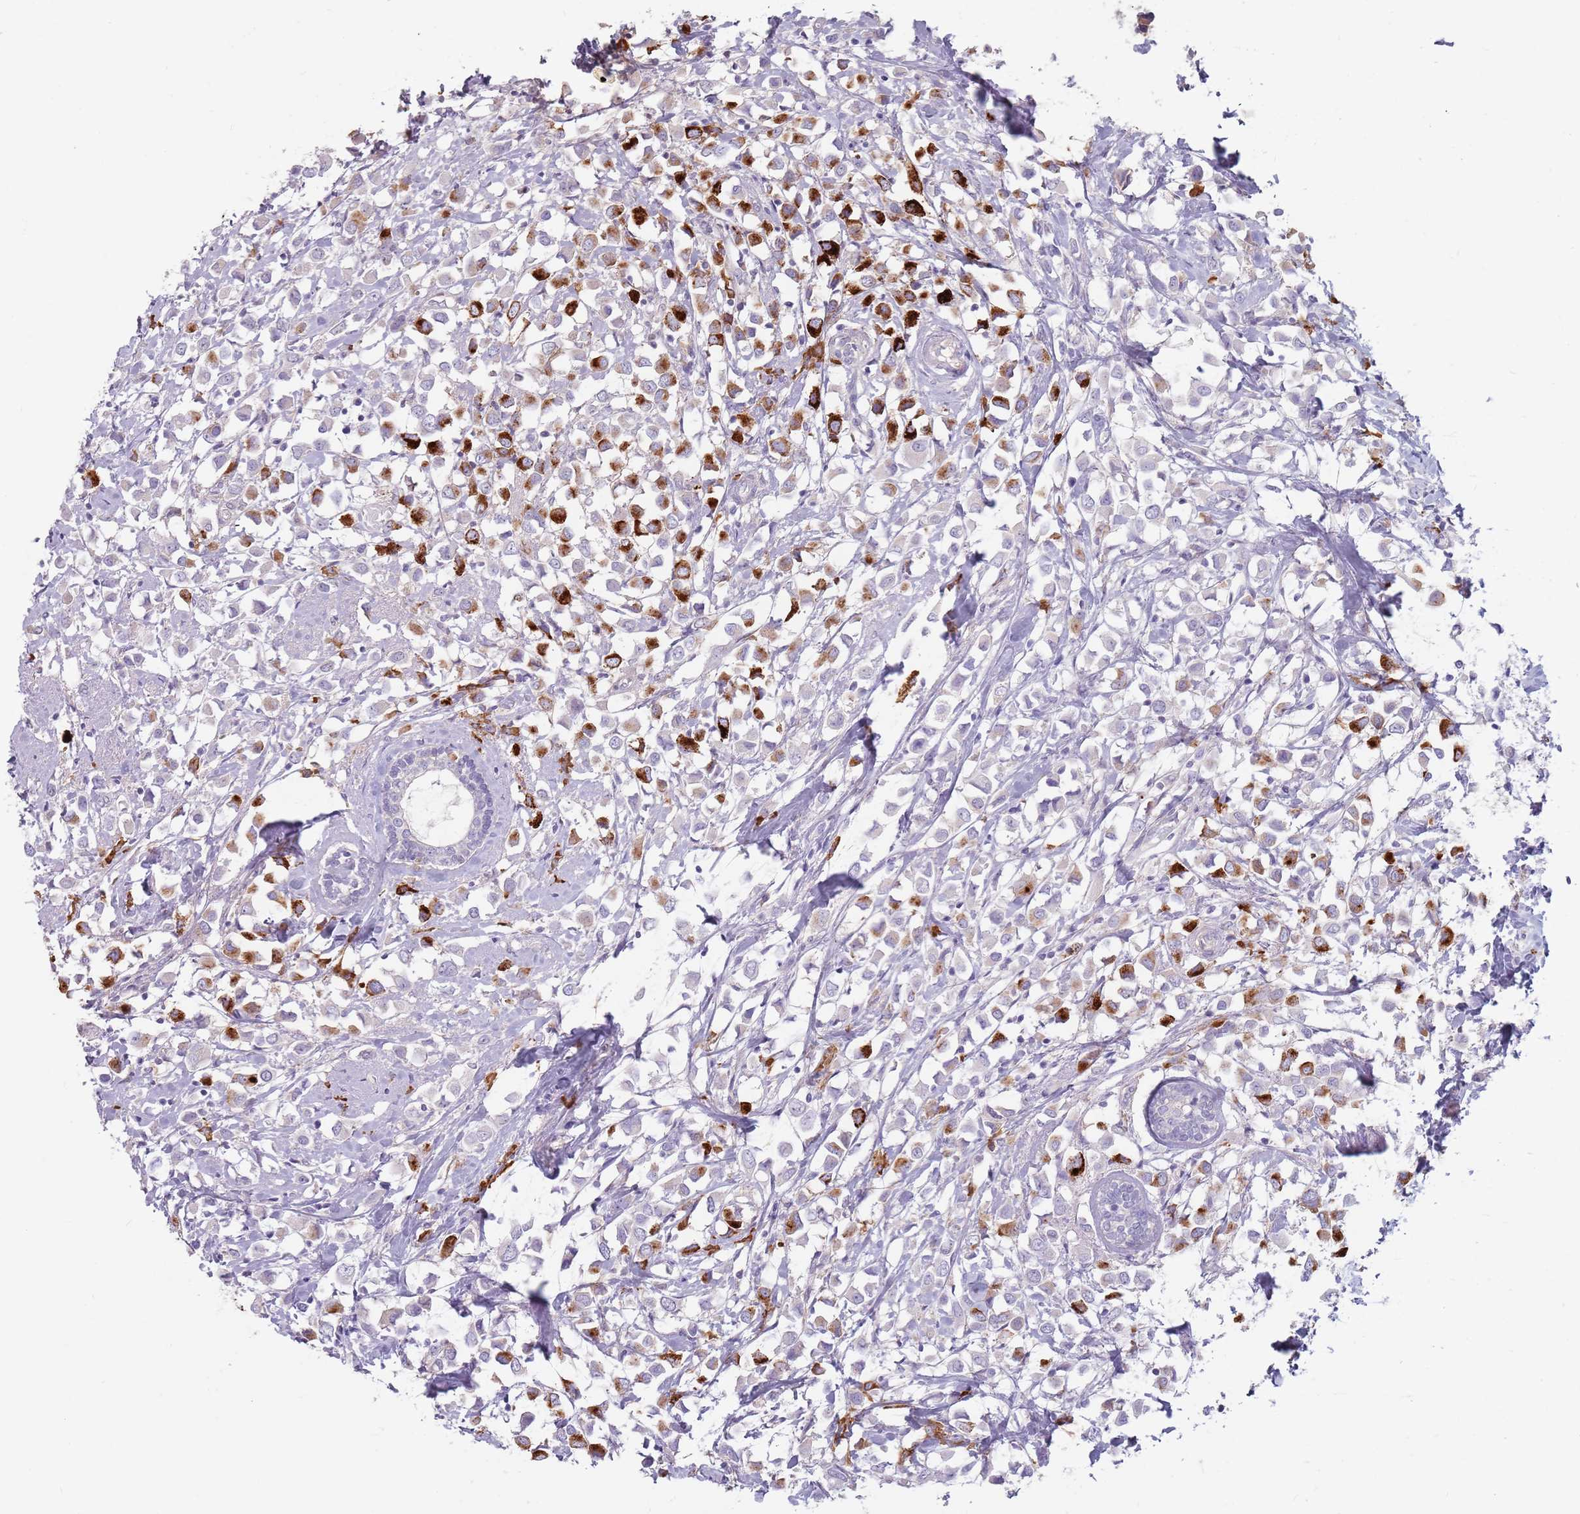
{"staining": {"intensity": "strong", "quantity": "25%-75%", "location": "cytoplasmic/membranous"}, "tissue": "breast cancer", "cell_type": "Tumor cells", "image_type": "cancer", "snomed": [{"axis": "morphology", "description": "Duct carcinoma"}, {"axis": "topography", "description": "Breast"}], "caption": "Breast intraductal carcinoma stained with IHC shows strong cytoplasmic/membranous expression in approximately 25%-75% of tumor cells.", "gene": "DXO", "patient": {"sex": "female", "age": 61}}